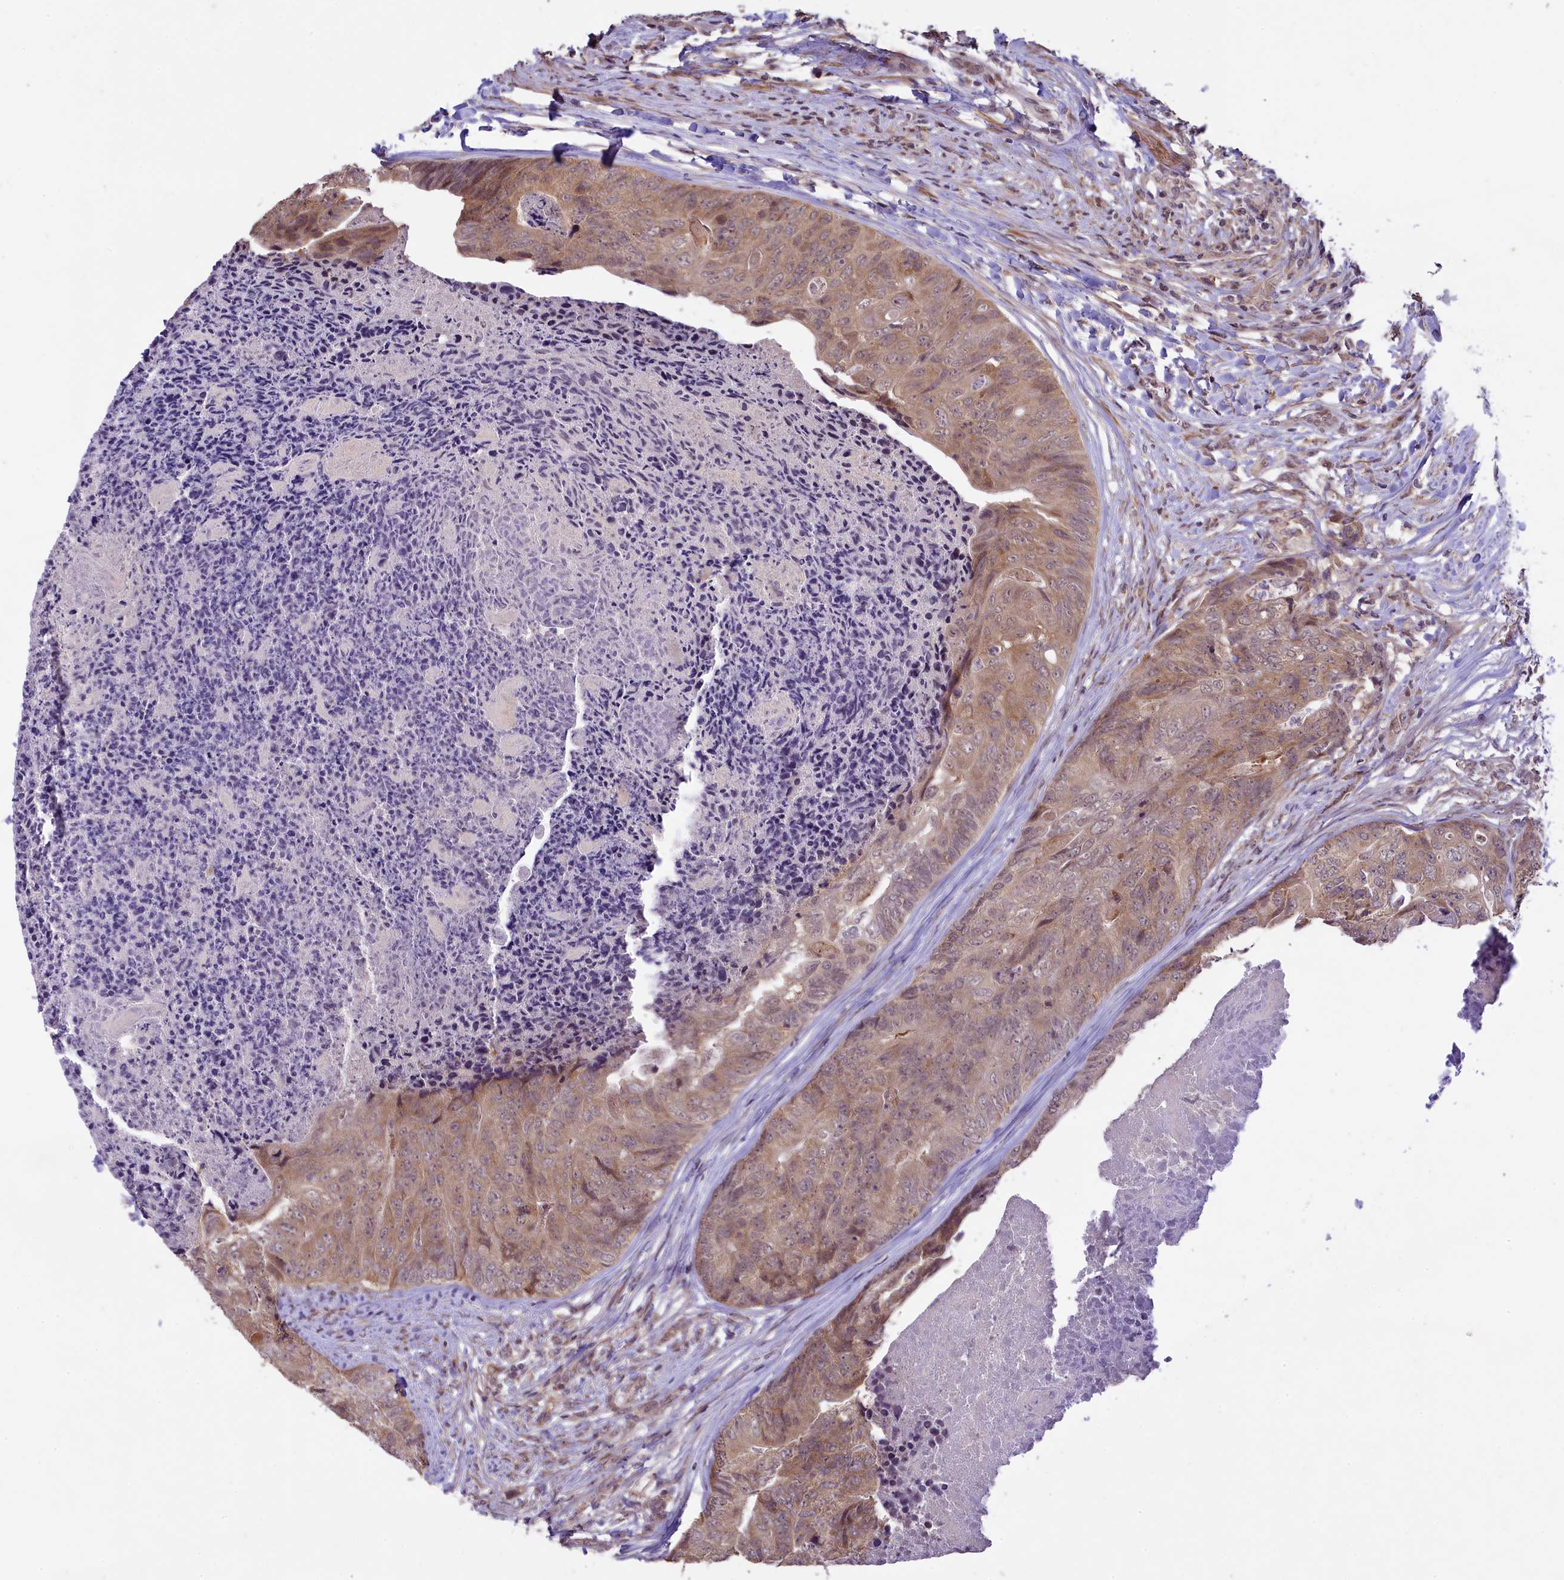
{"staining": {"intensity": "moderate", "quantity": ">75%", "location": "cytoplasmic/membranous"}, "tissue": "colorectal cancer", "cell_type": "Tumor cells", "image_type": "cancer", "snomed": [{"axis": "morphology", "description": "Adenocarcinoma, NOS"}, {"axis": "topography", "description": "Colon"}], "caption": "About >75% of tumor cells in human colorectal cancer demonstrate moderate cytoplasmic/membranous protein expression as visualized by brown immunohistochemical staining.", "gene": "RBBP8", "patient": {"sex": "female", "age": 67}}